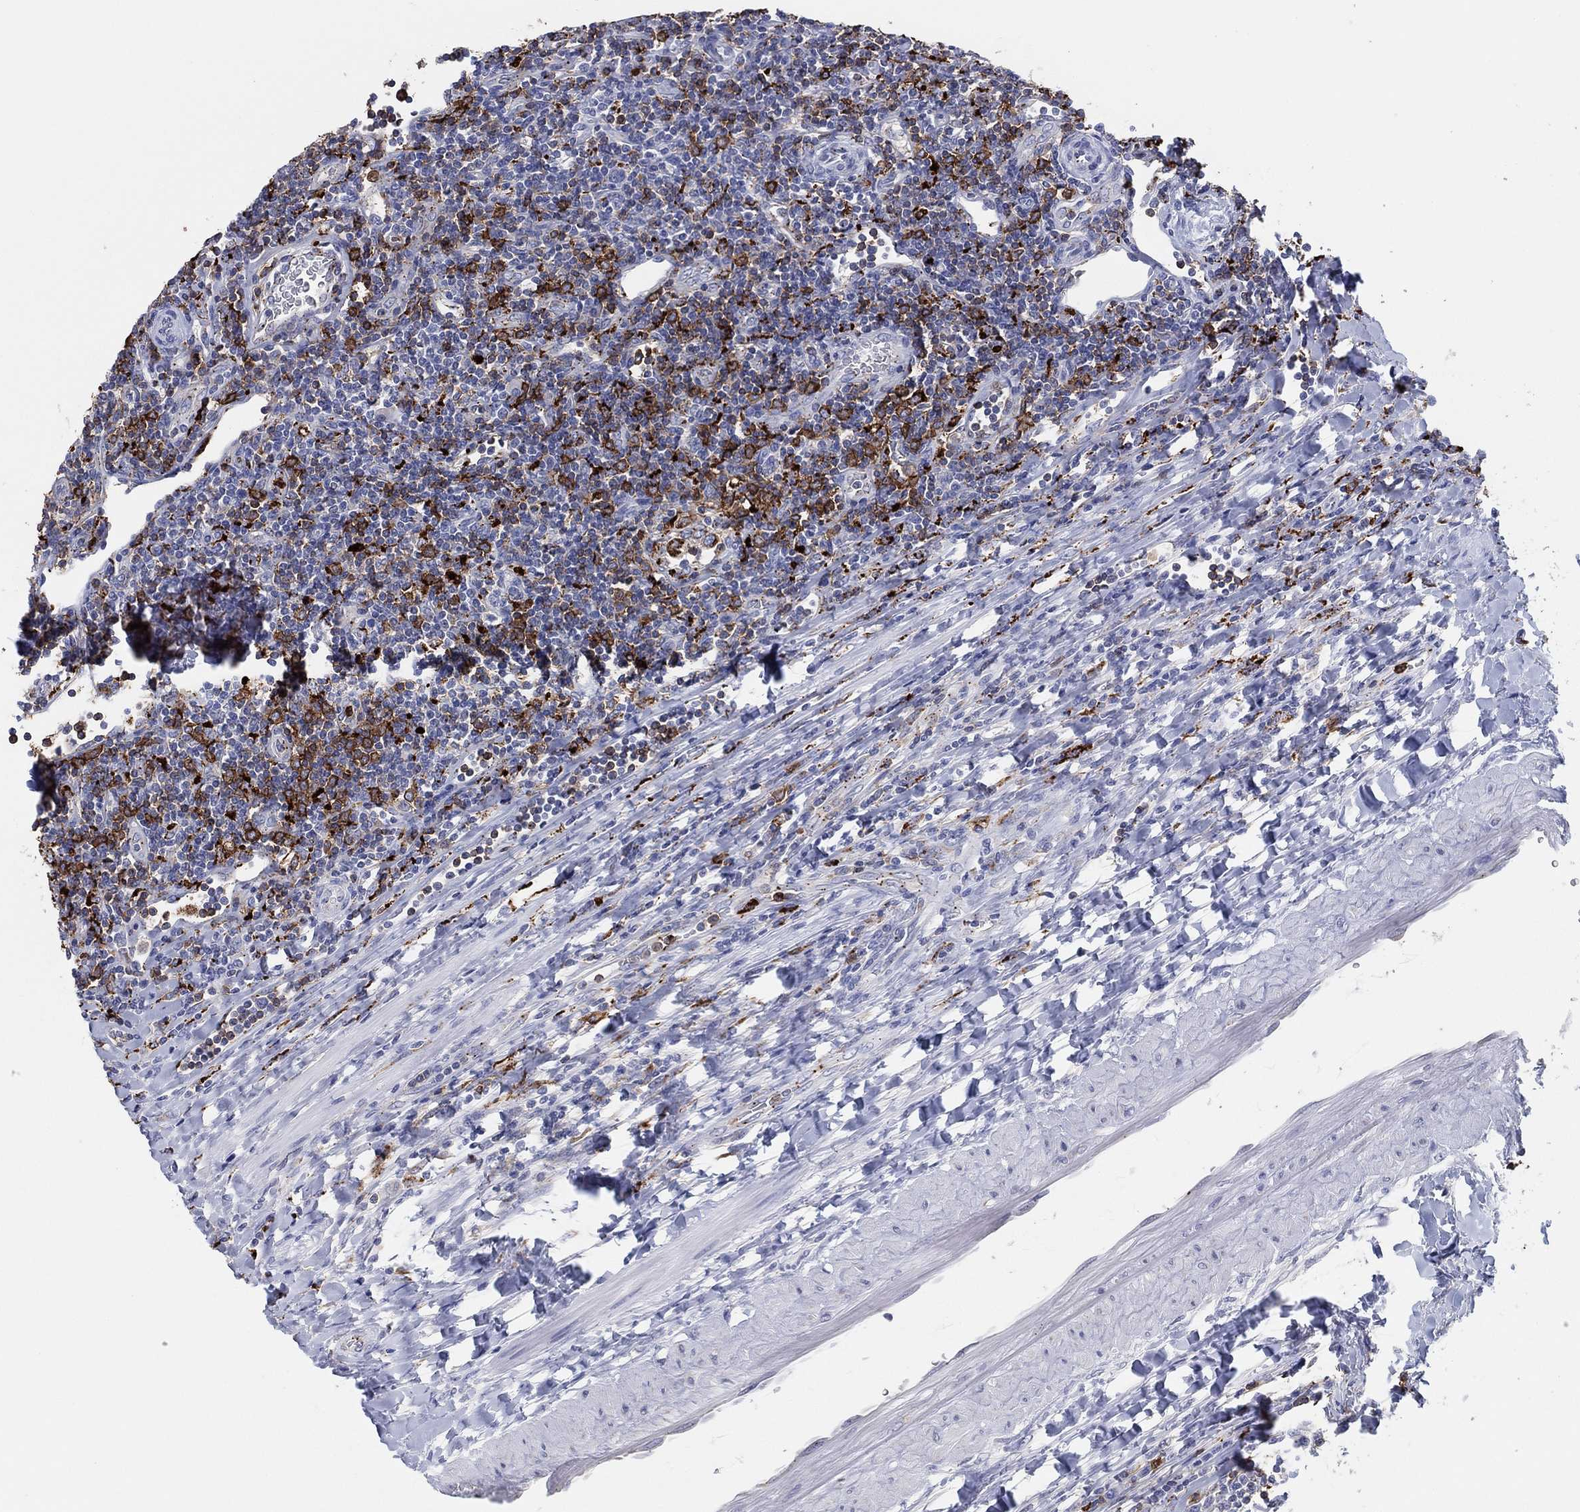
{"staining": {"intensity": "negative", "quantity": "none", "location": "none"}, "tissue": "lymphoma", "cell_type": "Tumor cells", "image_type": "cancer", "snomed": [{"axis": "morphology", "description": "Hodgkin's disease, NOS"}, {"axis": "topography", "description": "Lymph node"}], "caption": "DAB immunohistochemical staining of human lymphoma shows no significant staining in tumor cells.", "gene": "PLAC8", "patient": {"sex": "male", "age": 40}}